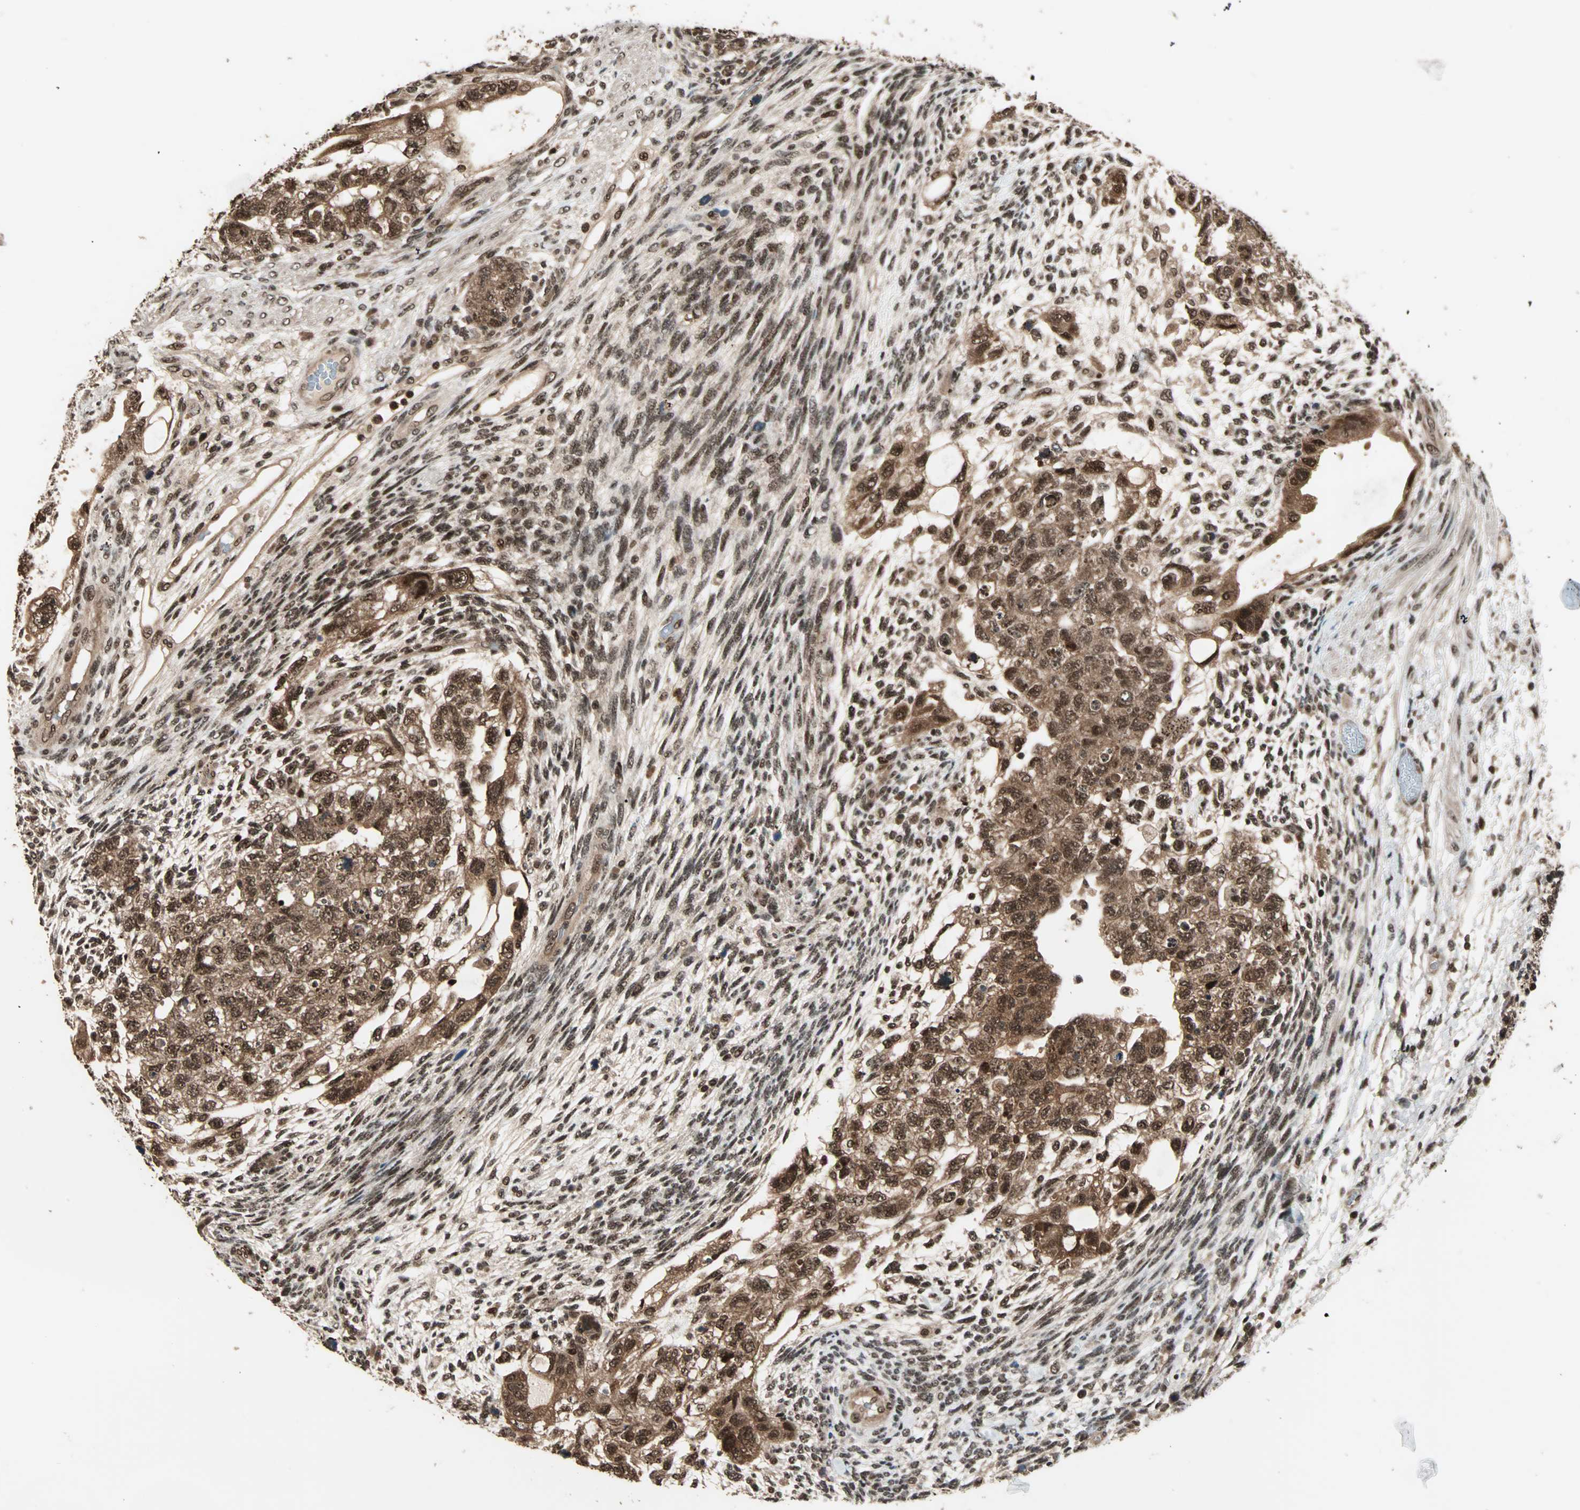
{"staining": {"intensity": "strong", "quantity": ">75%", "location": "cytoplasmic/membranous,nuclear"}, "tissue": "testis cancer", "cell_type": "Tumor cells", "image_type": "cancer", "snomed": [{"axis": "morphology", "description": "Normal tissue, NOS"}, {"axis": "morphology", "description": "Carcinoma, Embryonal, NOS"}, {"axis": "topography", "description": "Testis"}], "caption": "About >75% of tumor cells in testis cancer (embryonal carcinoma) show strong cytoplasmic/membranous and nuclear protein staining as visualized by brown immunohistochemical staining.", "gene": "ZNF44", "patient": {"sex": "male", "age": 36}}